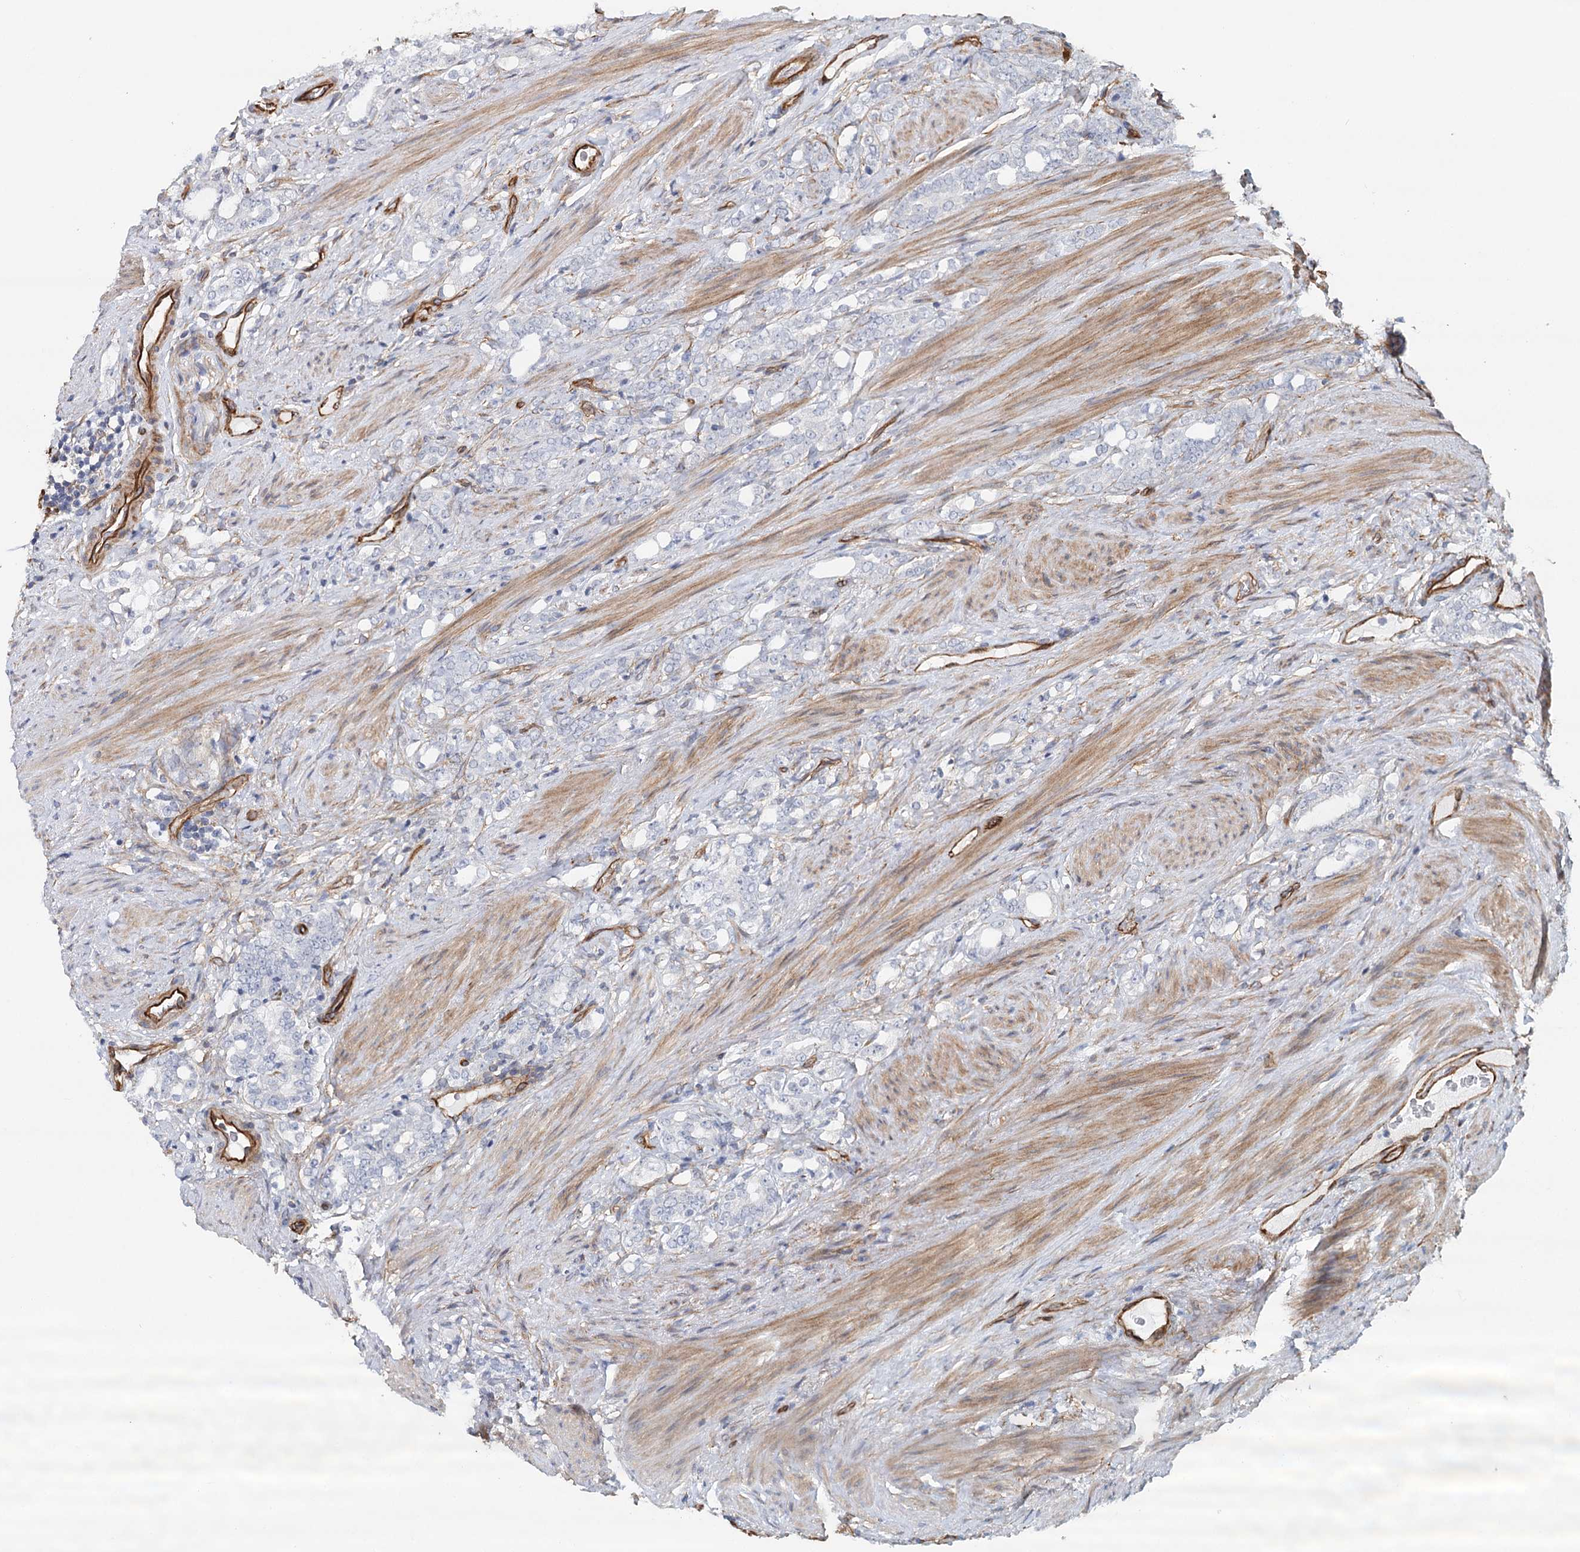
{"staining": {"intensity": "negative", "quantity": "none", "location": "none"}, "tissue": "prostate cancer", "cell_type": "Tumor cells", "image_type": "cancer", "snomed": [{"axis": "morphology", "description": "Adenocarcinoma, High grade"}, {"axis": "topography", "description": "Prostate"}], "caption": "Immunohistochemical staining of adenocarcinoma (high-grade) (prostate) reveals no significant expression in tumor cells. (Brightfield microscopy of DAB IHC at high magnification).", "gene": "SYNPO", "patient": {"sex": "male", "age": 64}}